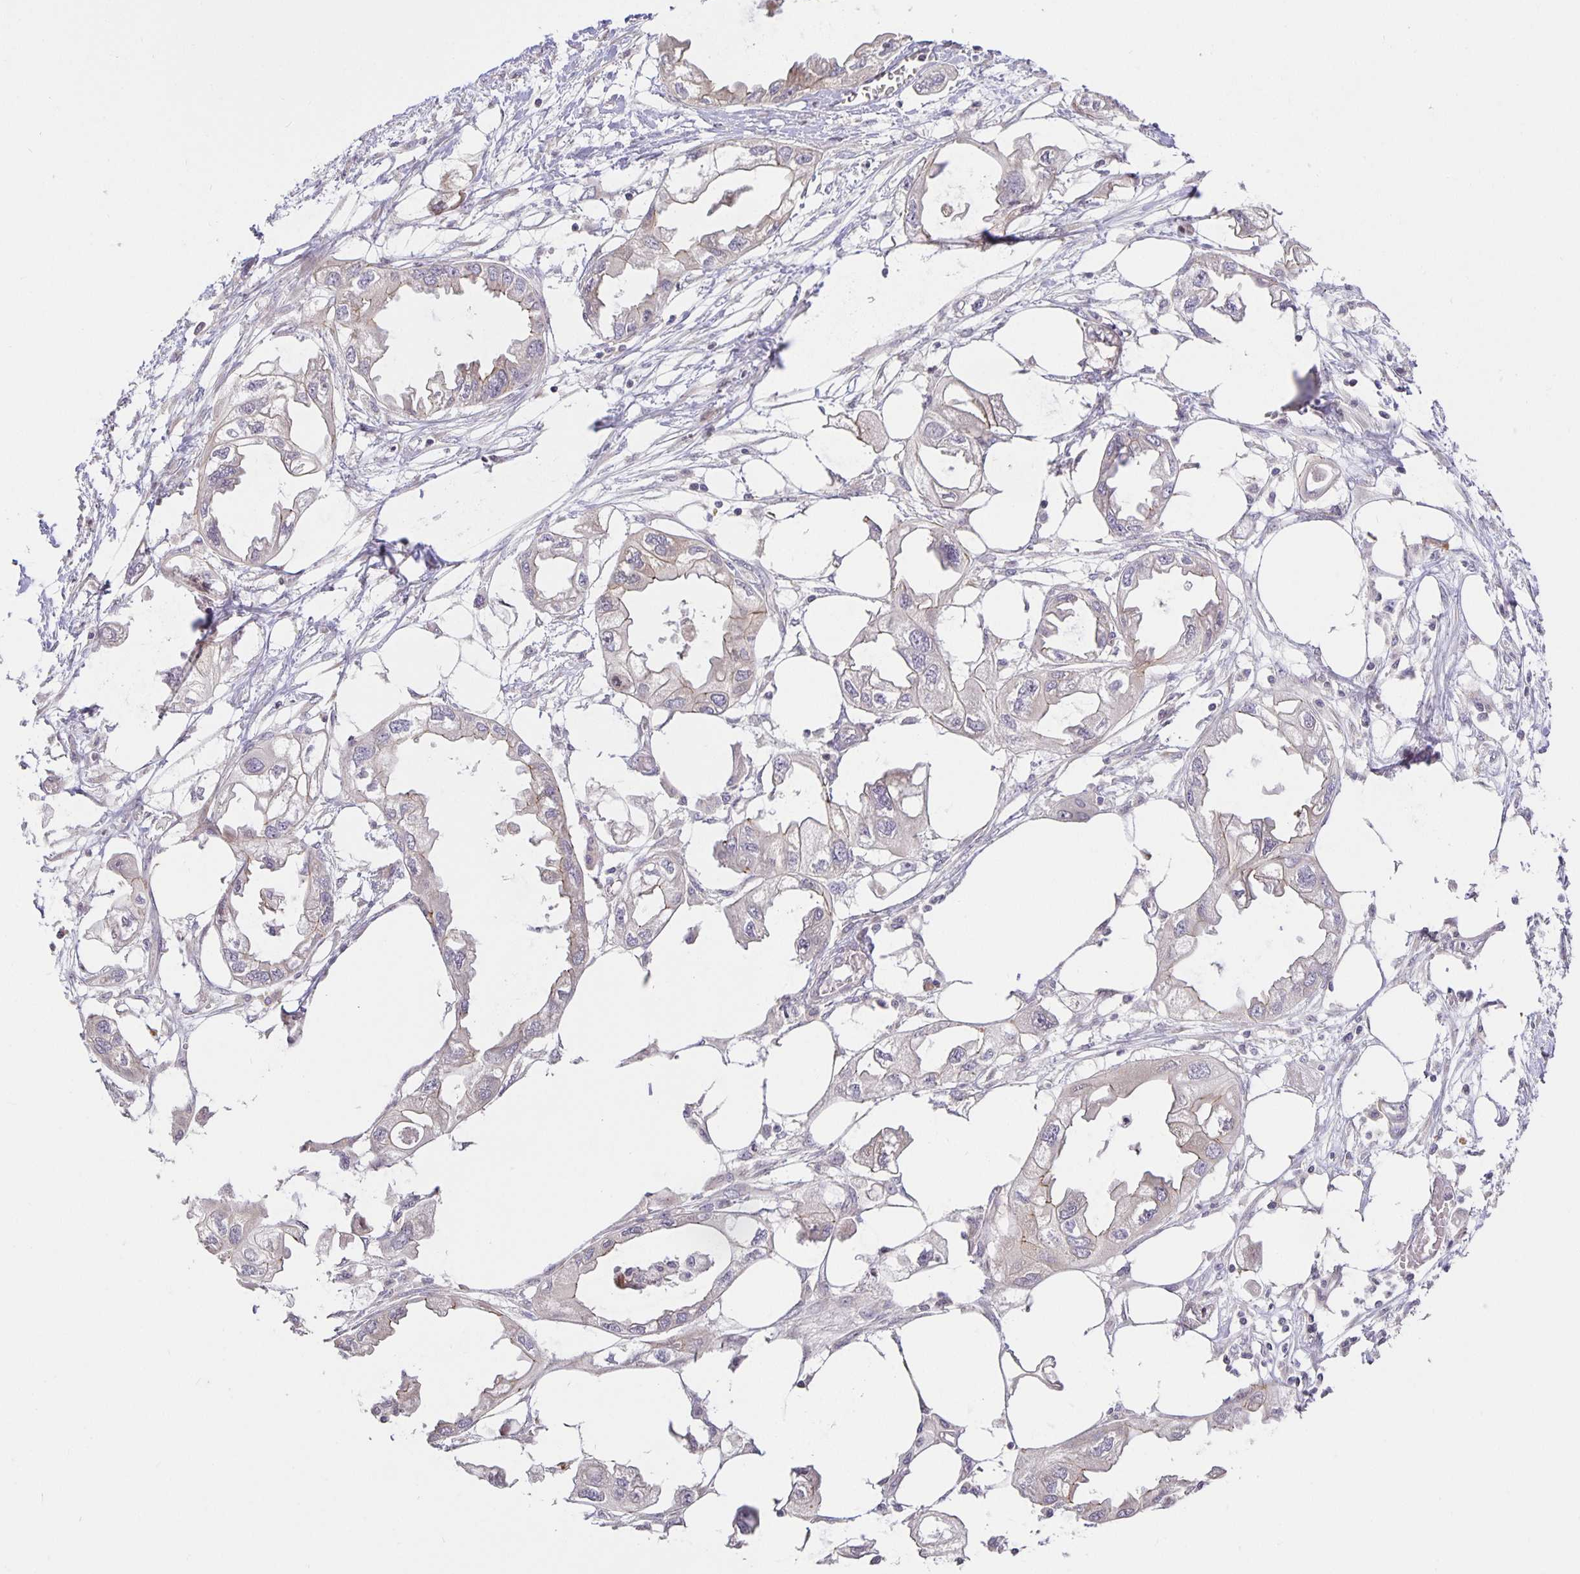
{"staining": {"intensity": "weak", "quantity": "<25%", "location": "cytoplasmic/membranous"}, "tissue": "endometrial cancer", "cell_type": "Tumor cells", "image_type": "cancer", "snomed": [{"axis": "morphology", "description": "Adenocarcinoma, NOS"}, {"axis": "morphology", "description": "Adenocarcinoma, metastatic, NOS"}, {"axis": "topography", "description": "Adipose tissue"}, {"axis": "topography", "description": "Endometrium"}], "caption": "This is a image of IHC staining of endometrial cancer, which shows no expression in tumor cells.", "gene": "TJP3", "patient": {"sex": "female", "age": 67}}